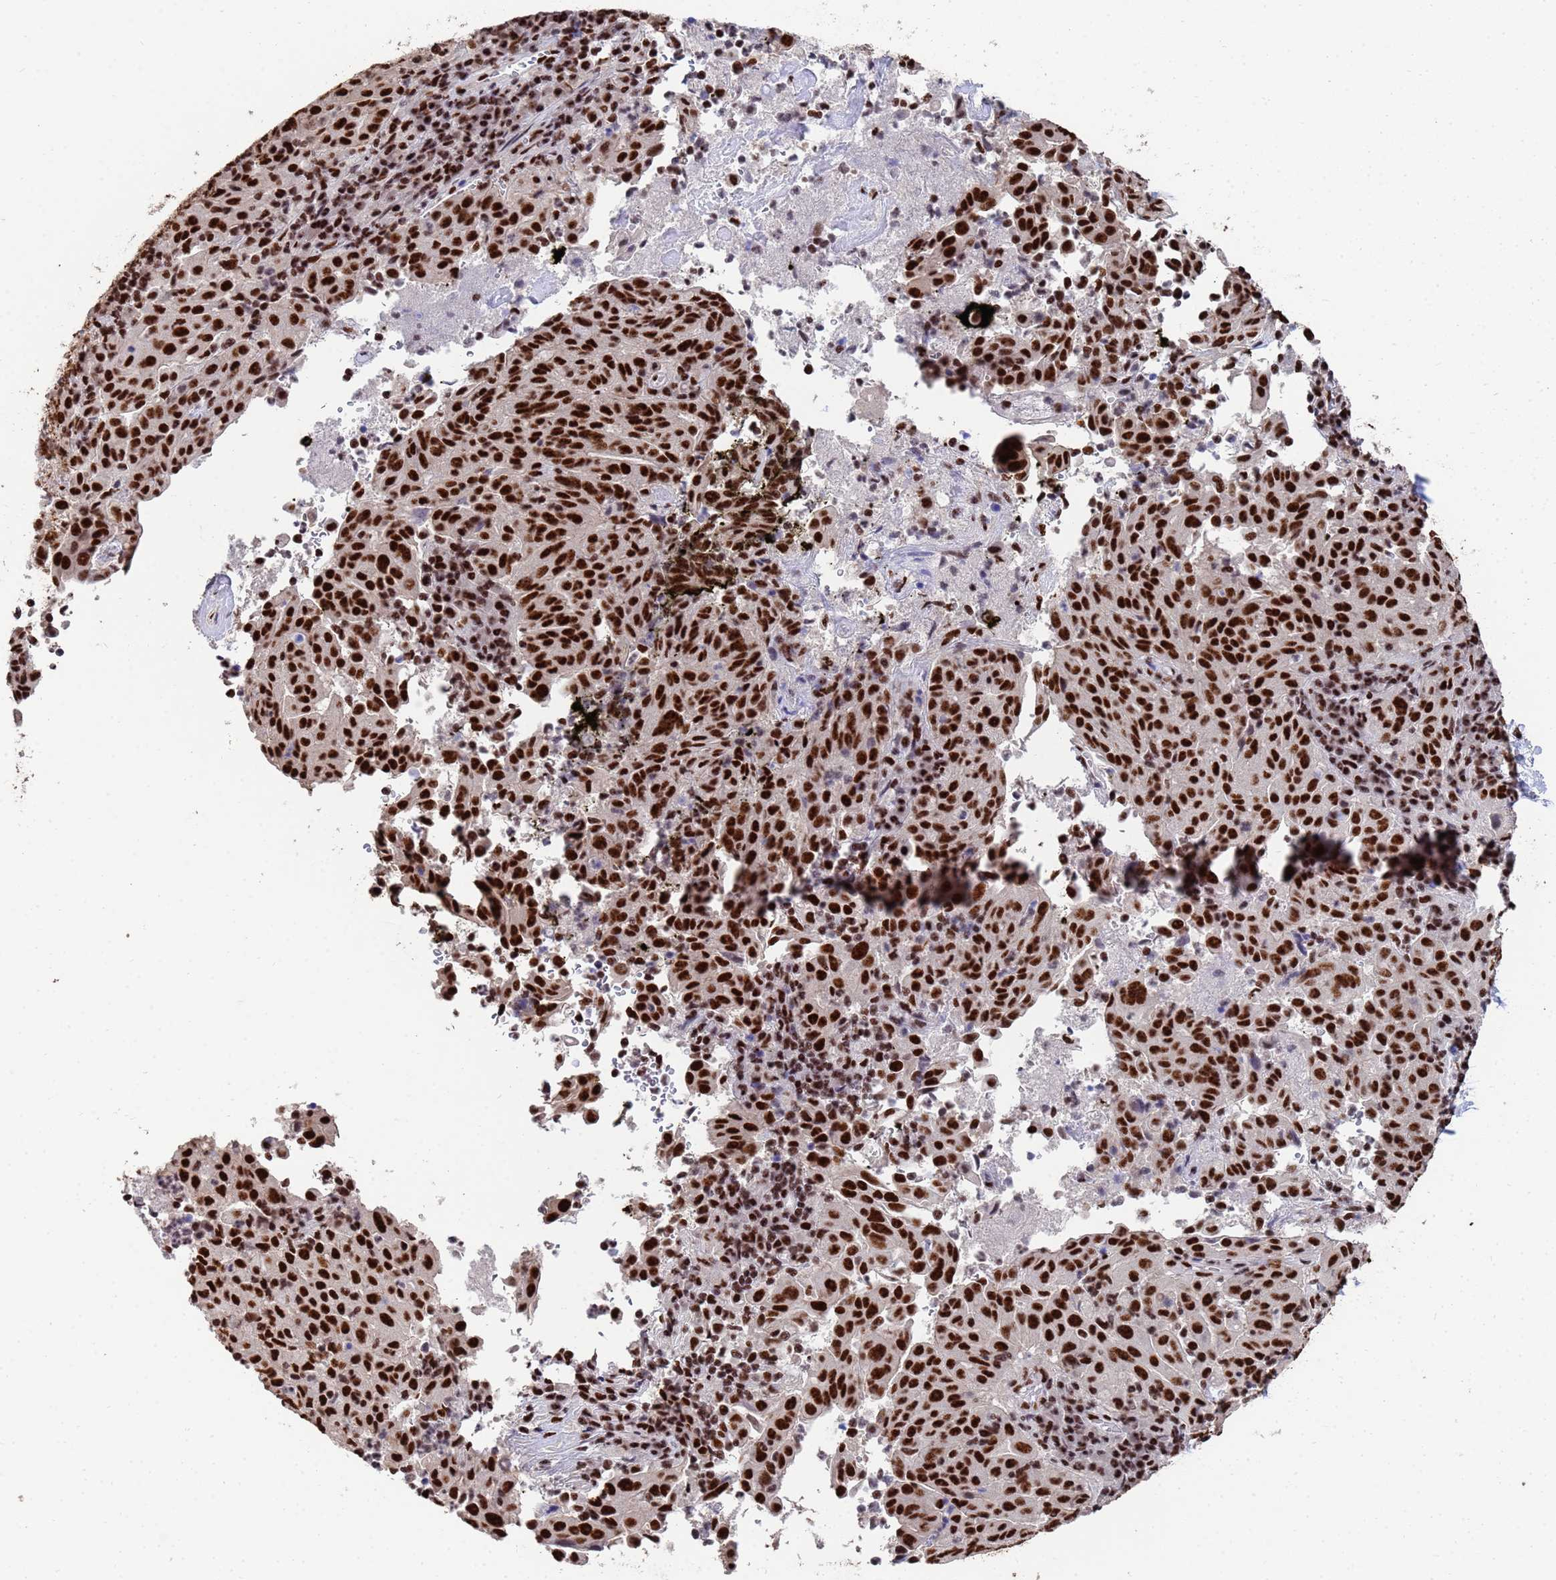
{"staining": {"intensity": "strong", "quantity": ">75%", "location": "nuclear"}, "tissue": "pancreatic cancer", "cell_type": "Tumor cells", "image_type": "cancer", "snomed": [{"axis": "morphology", "description": "Adenocarcinoma, NOS"}, {"axis": "topography", "description": "Pancreas"}], "caption": "Pancreatic cancer tissue reveals strong nuclear positivity in approximately >75% of tumor cells, visualized by immunohistochemistry. Using DAB (3,3'-diaminobenzidine) (brown) and hematoxylin (blue) stains, captured at high magnification using brightfield microscopy.", "gene": "SF3B2", "patient": {"sex": "male", "age": 63}}